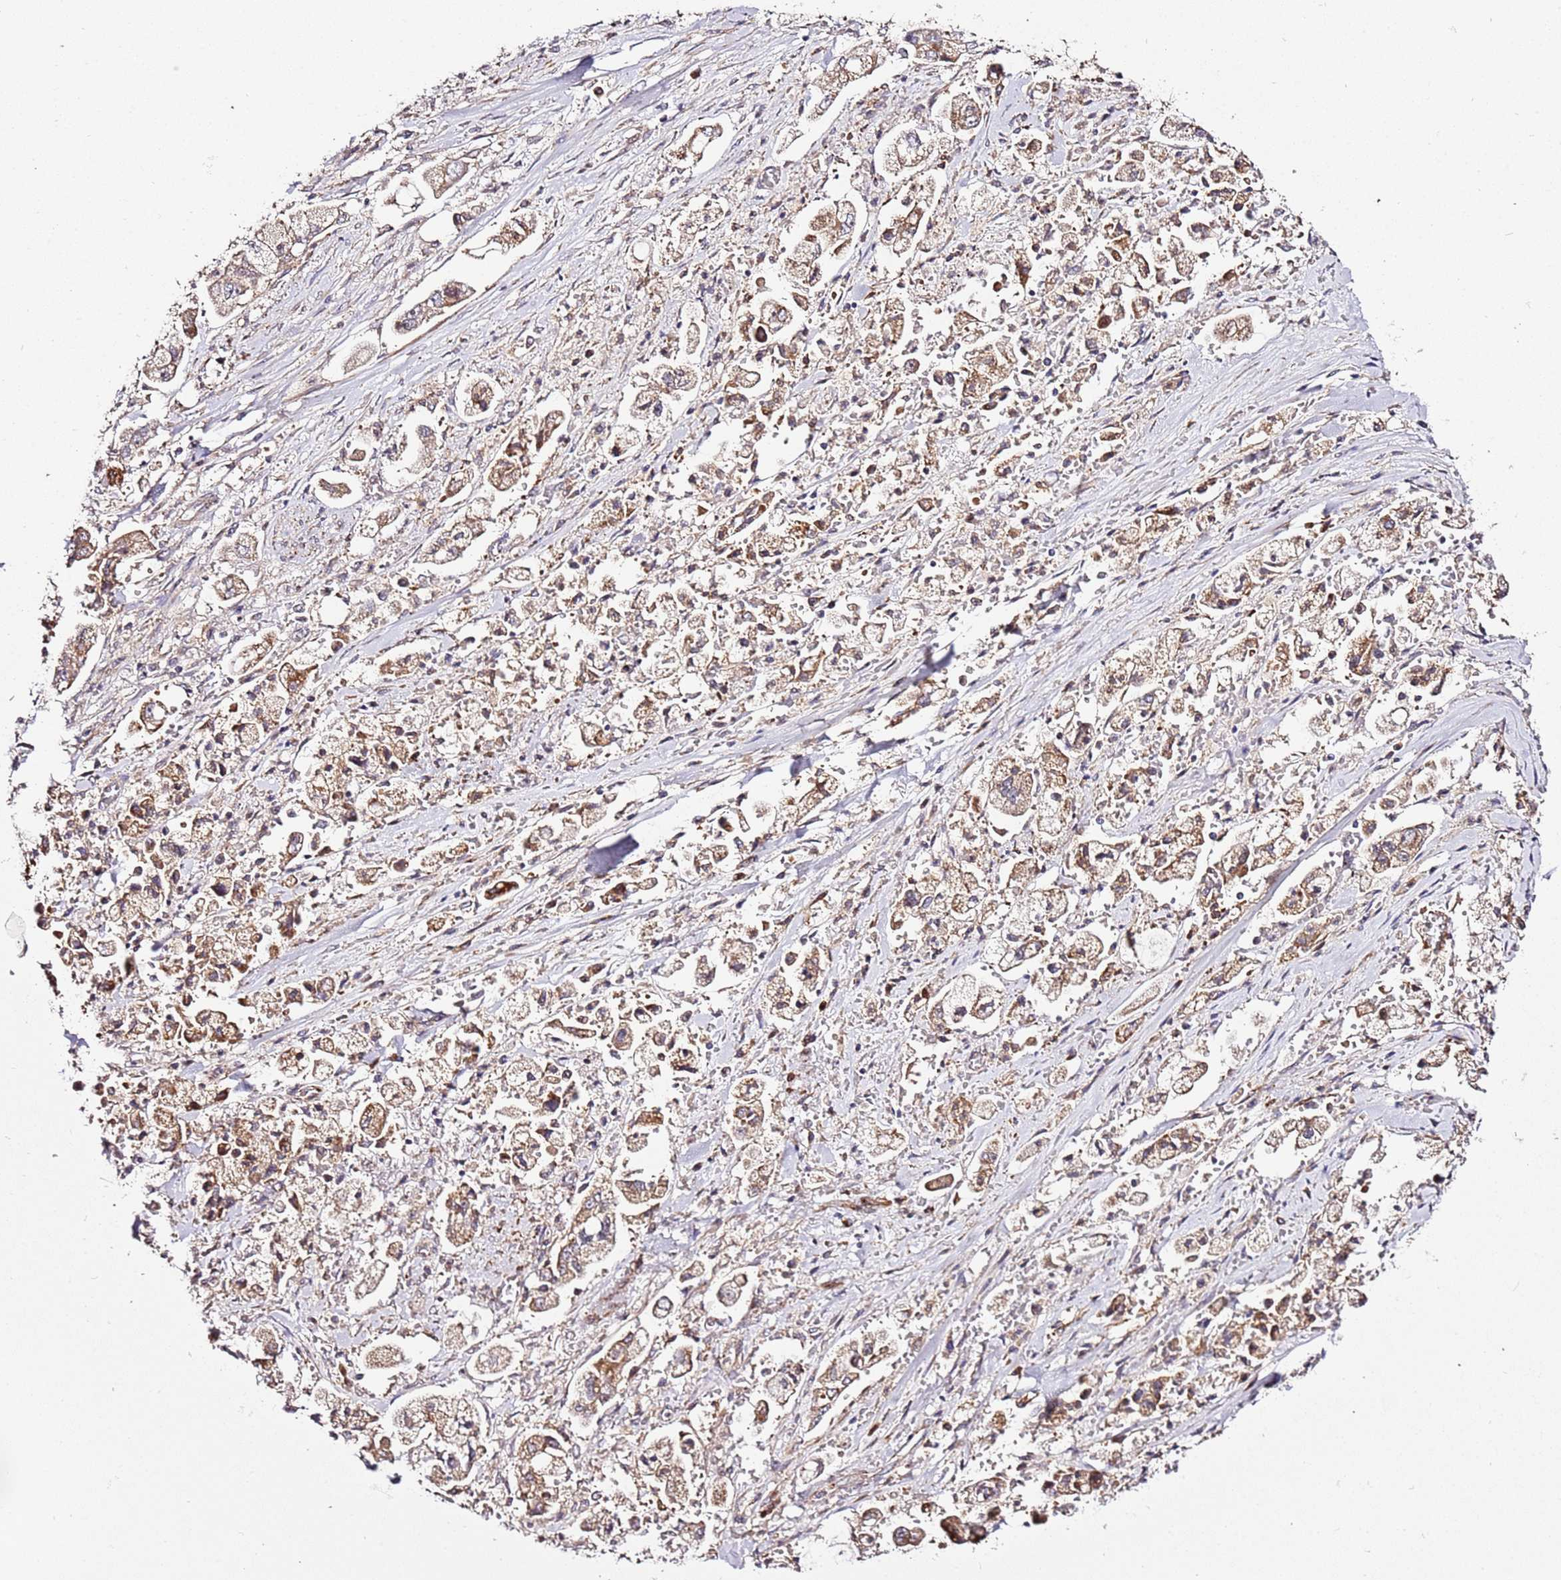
{"staining": {"intensity": "moderate", "quantity": ">75%", "location": "cytoplasmic/membranous"}, "tissue": "stomach cancer", "cell_type": "Tumor cells", "image_type": "cancer", "snomed": [{"axis": "morphology", "description": "Adenocarcinoma, NOS"}, {"axis": "topography", "description": "Stomach"}], "caption": "The histopathology image exhibits a brown stain indicating the presence of a protein in the cytoplasmic/membranous of tumor cells in adenocarcinoma (stomach).", "gene": "PVRIG", "patient": {"sex": "male", "age": 62}}